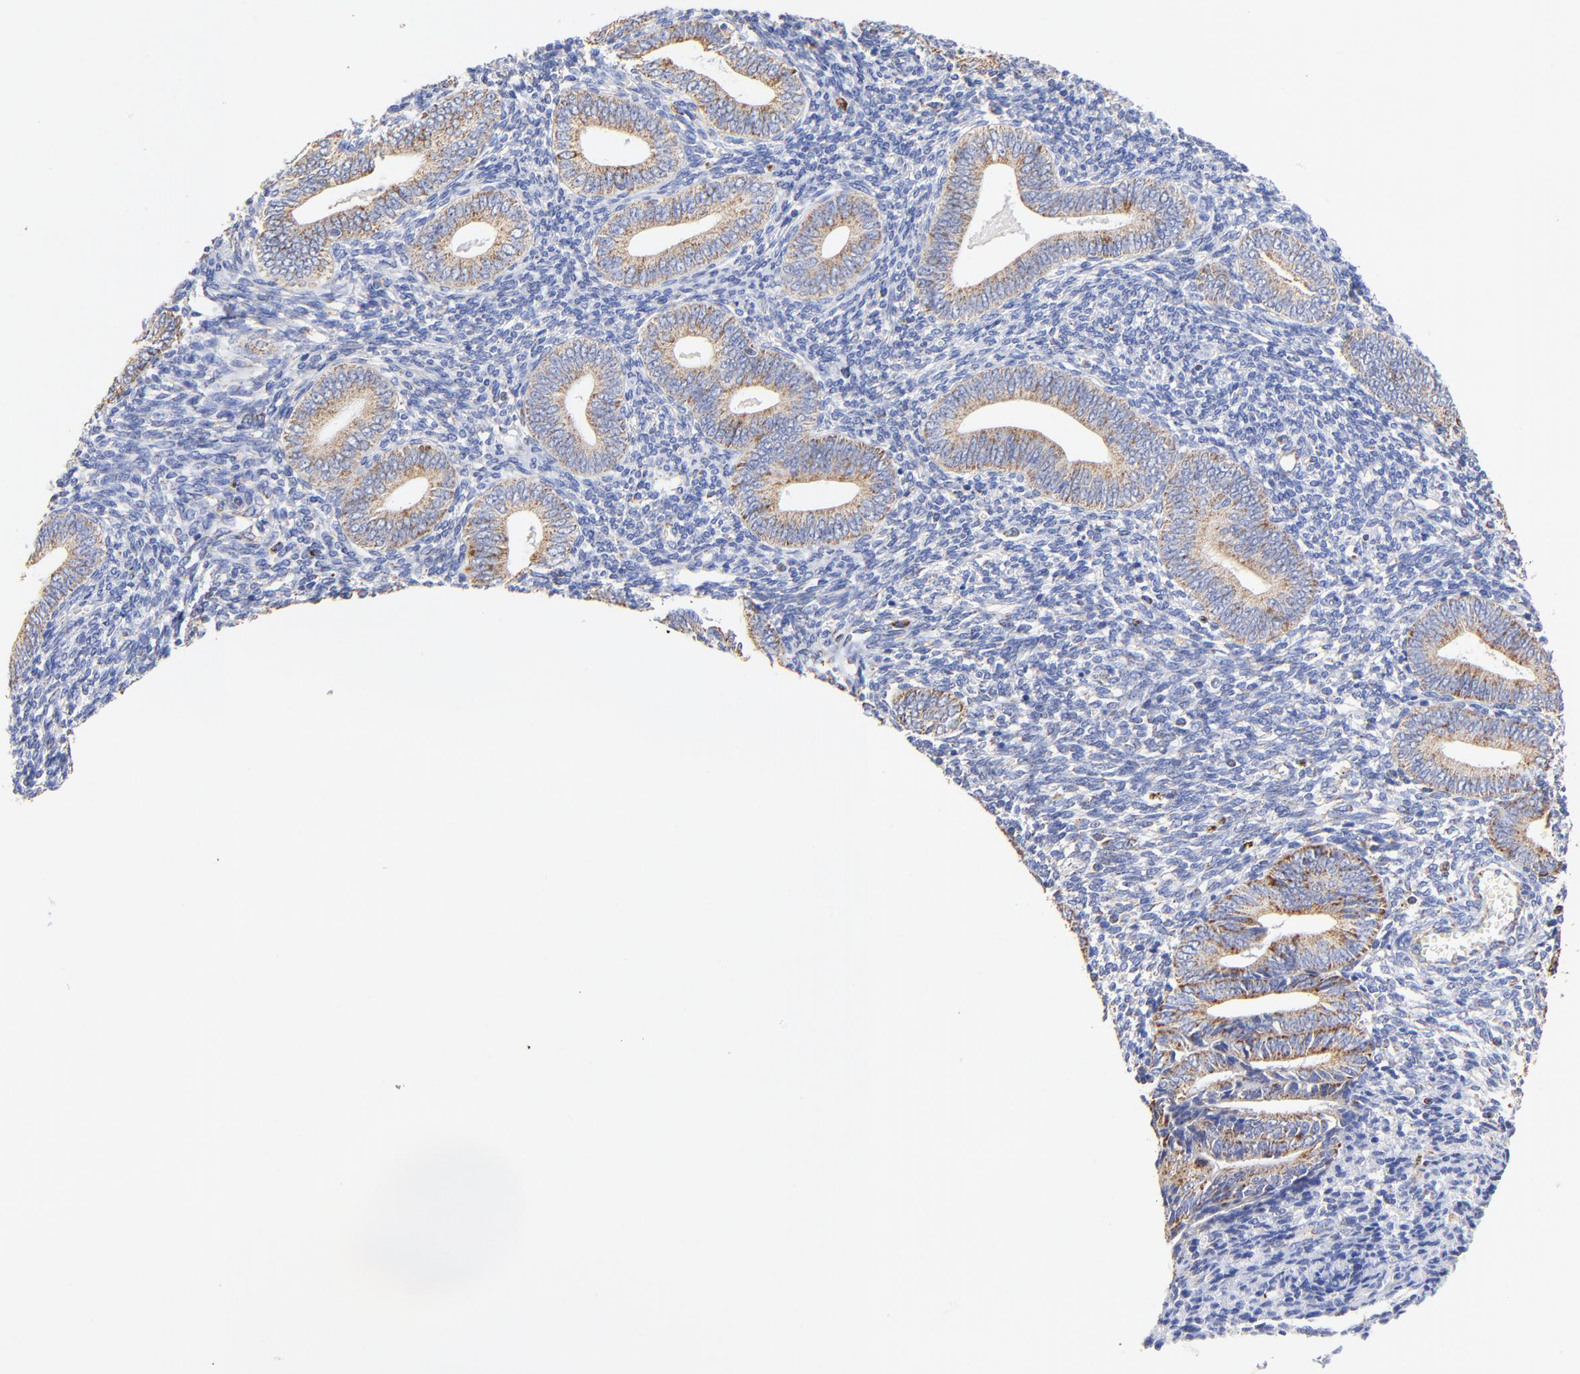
{"staining": {"intensity": "moderate", "quantity": "25%-75%", "location": "cytoplasmic/membranous"}, "tissue": "endometrium", "cell_type": "Cells in endometrial stroma", "image_type": "normal", "snomed": [{"axis": "morphology", "description": "Normal tissue, NOS"}, {"axis": "topography", "description": "Uterus"}, {"axis": "topography", "description": "Endometrium"}], "caption": "An IHC micrograph of normal tissue is shown. Protein staining in brown labels moderate cytoplasmic/membranous positivity in endometrium within cells in endometrial stroma. The staining was performed using DAB (3,3'-diaminobenzidine), with brown indicating positive protein expression. Nuclei are stained blue with hematoxylin.", "gene": "ATP5F1D", "patient": {"sex": "female", "age": 33}}